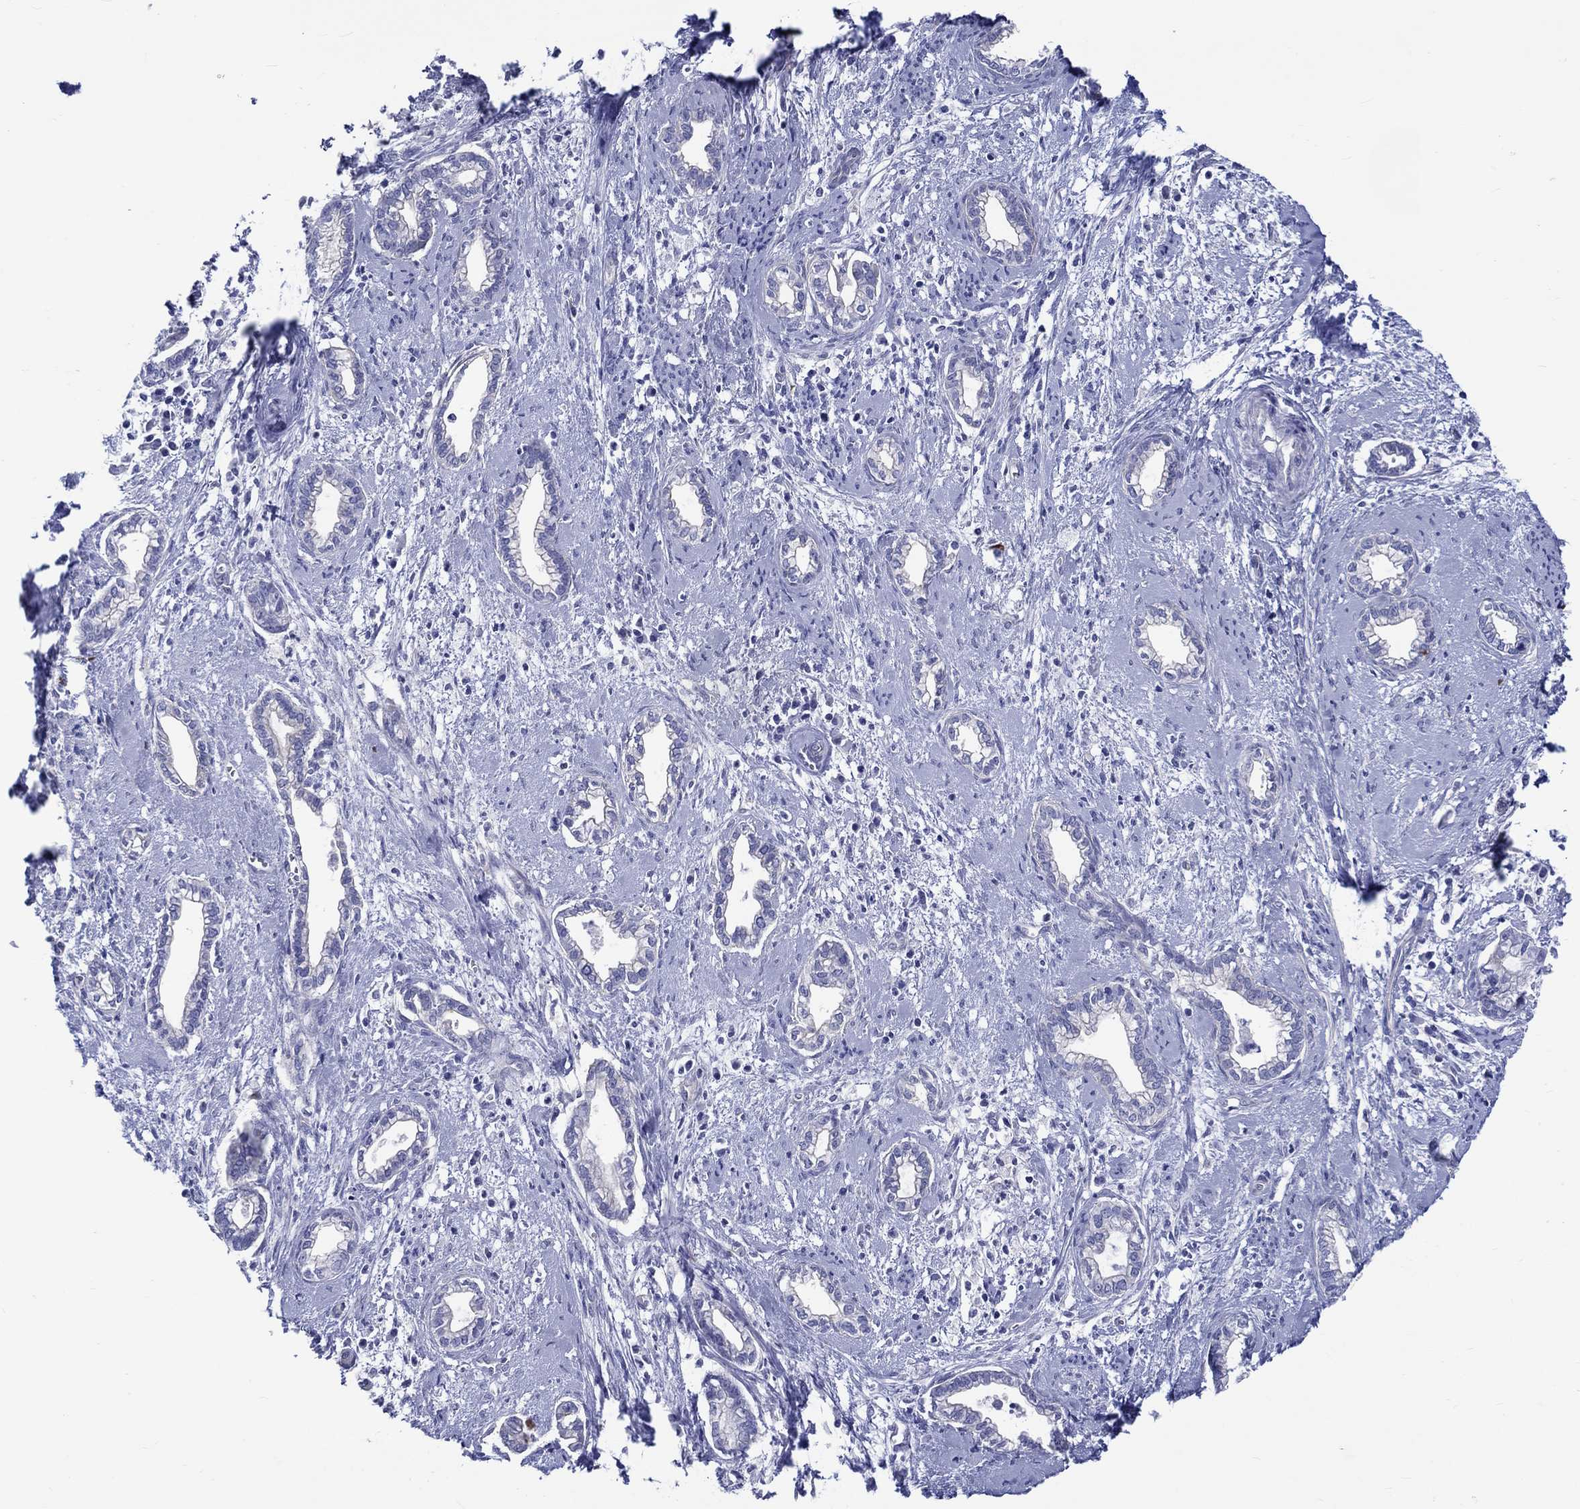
{"staining": {"intensity": "negative", "quantity": "none", "location": "none"}, "tissue": "cervical cancer", "cell_type": "Tumor cells", "image_type": "cancer", "snomed": [{"axis": "morphology", "description": "Adenocarcinoma, NOS"}, {"axis": "topography", "description": "Cervix"}], "caption": "Tumor cells show no significant staining in cervical cancer. (Immunohistochemistry, brightfield microscopy, high magnification).", "gene": "SH2D7", "patient": {"sex": "female", "age": 62}}